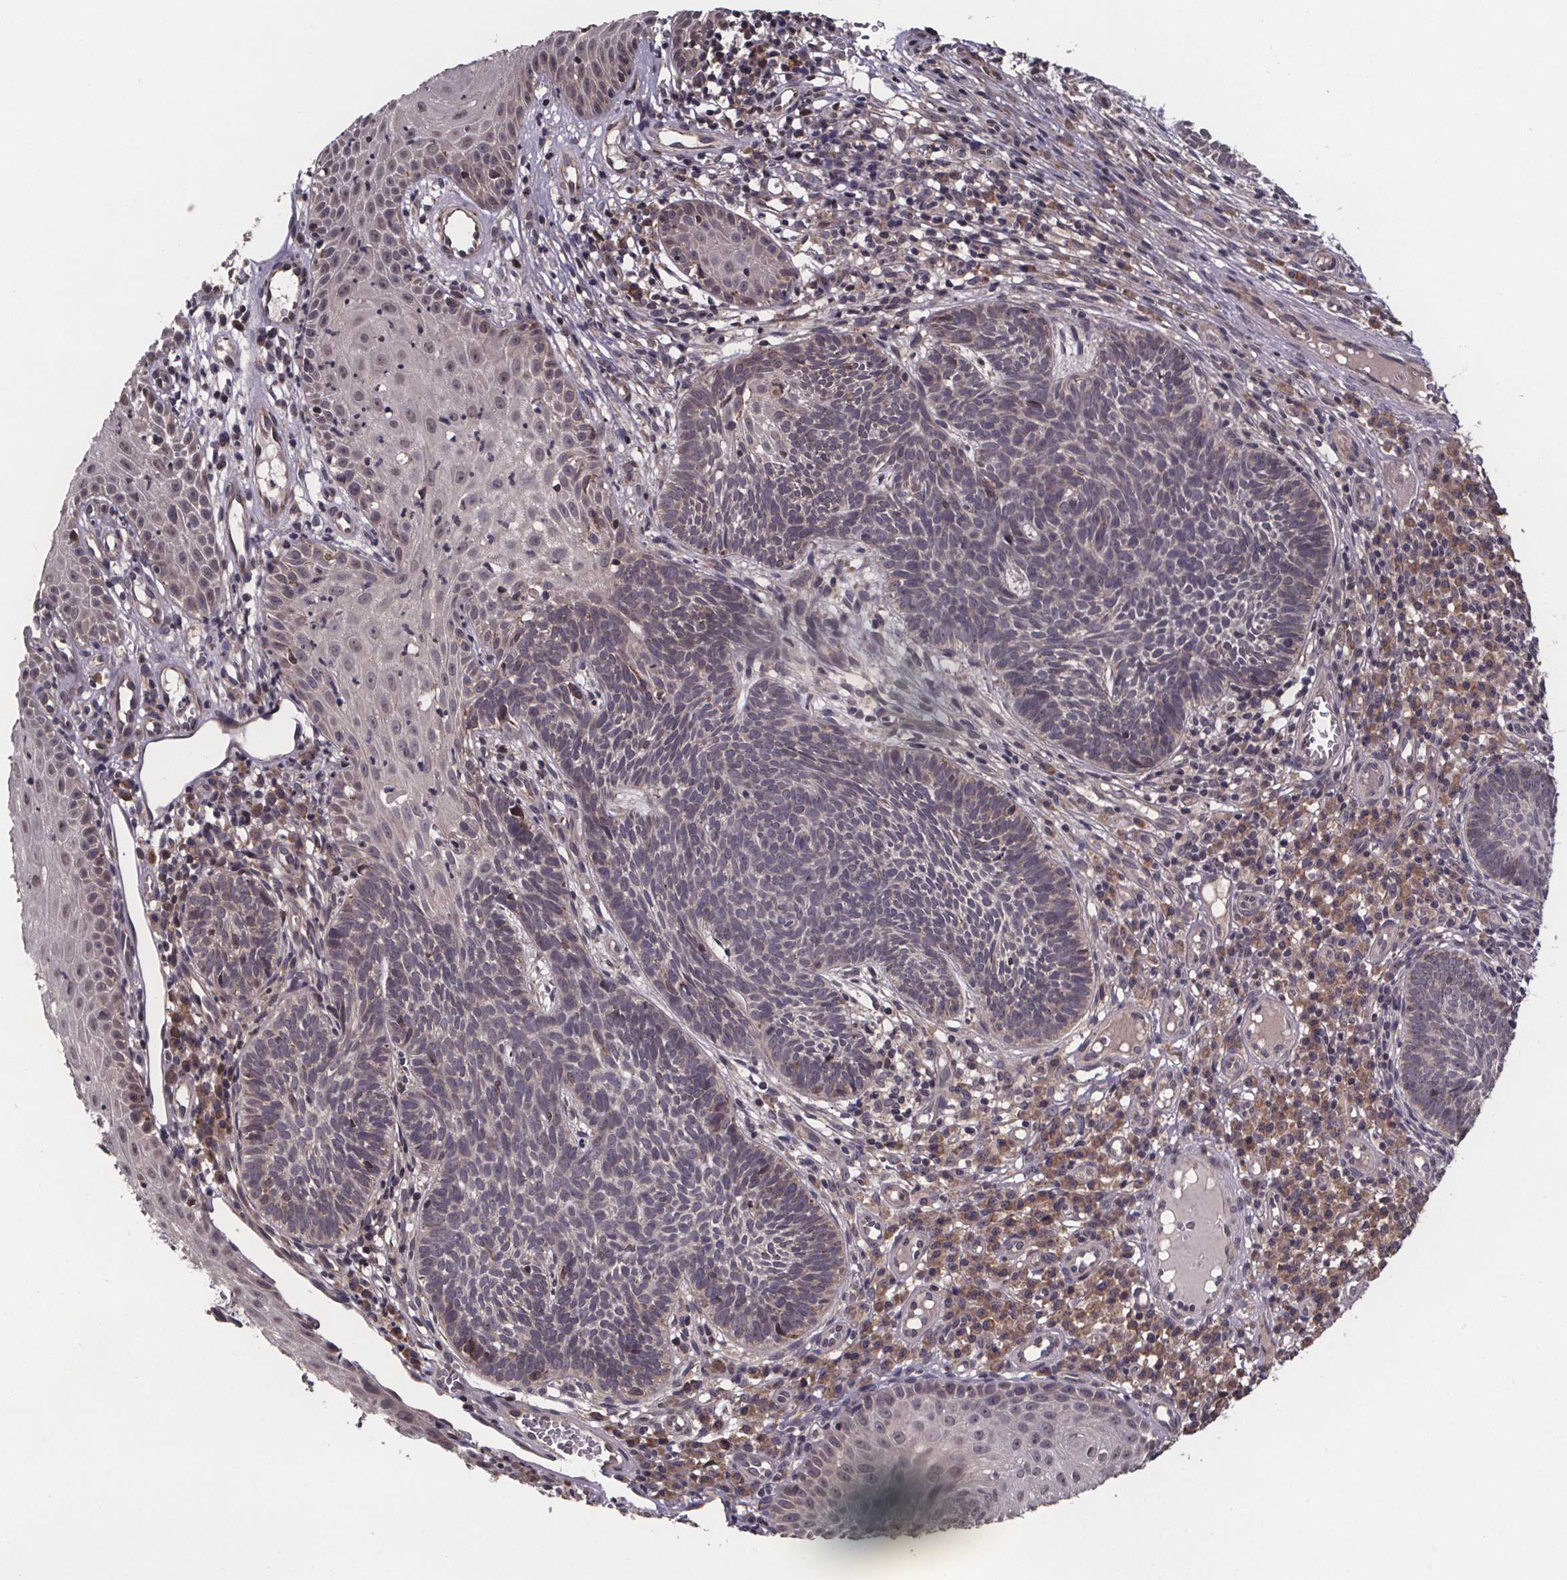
{"staining": {"intensity": "weak", "quantity": "25%-75%", "location": "cytoplasmic/membranous"}, "tissue": "skin cancer", "cell_type": "Tumor cells", "image_type": "cancer", "snomed": [{"axis": "morphology", "description": "Basal cell carcinoma"}, {"axis": "topography", "description": "Skin"}], "caption": "Weak cytoplasmic/membranous expression is seen in about 25%-75% of tumor cells in skin cancer.", "gene": "SAT1", "patient": {"sex": "male", "age": 59}}